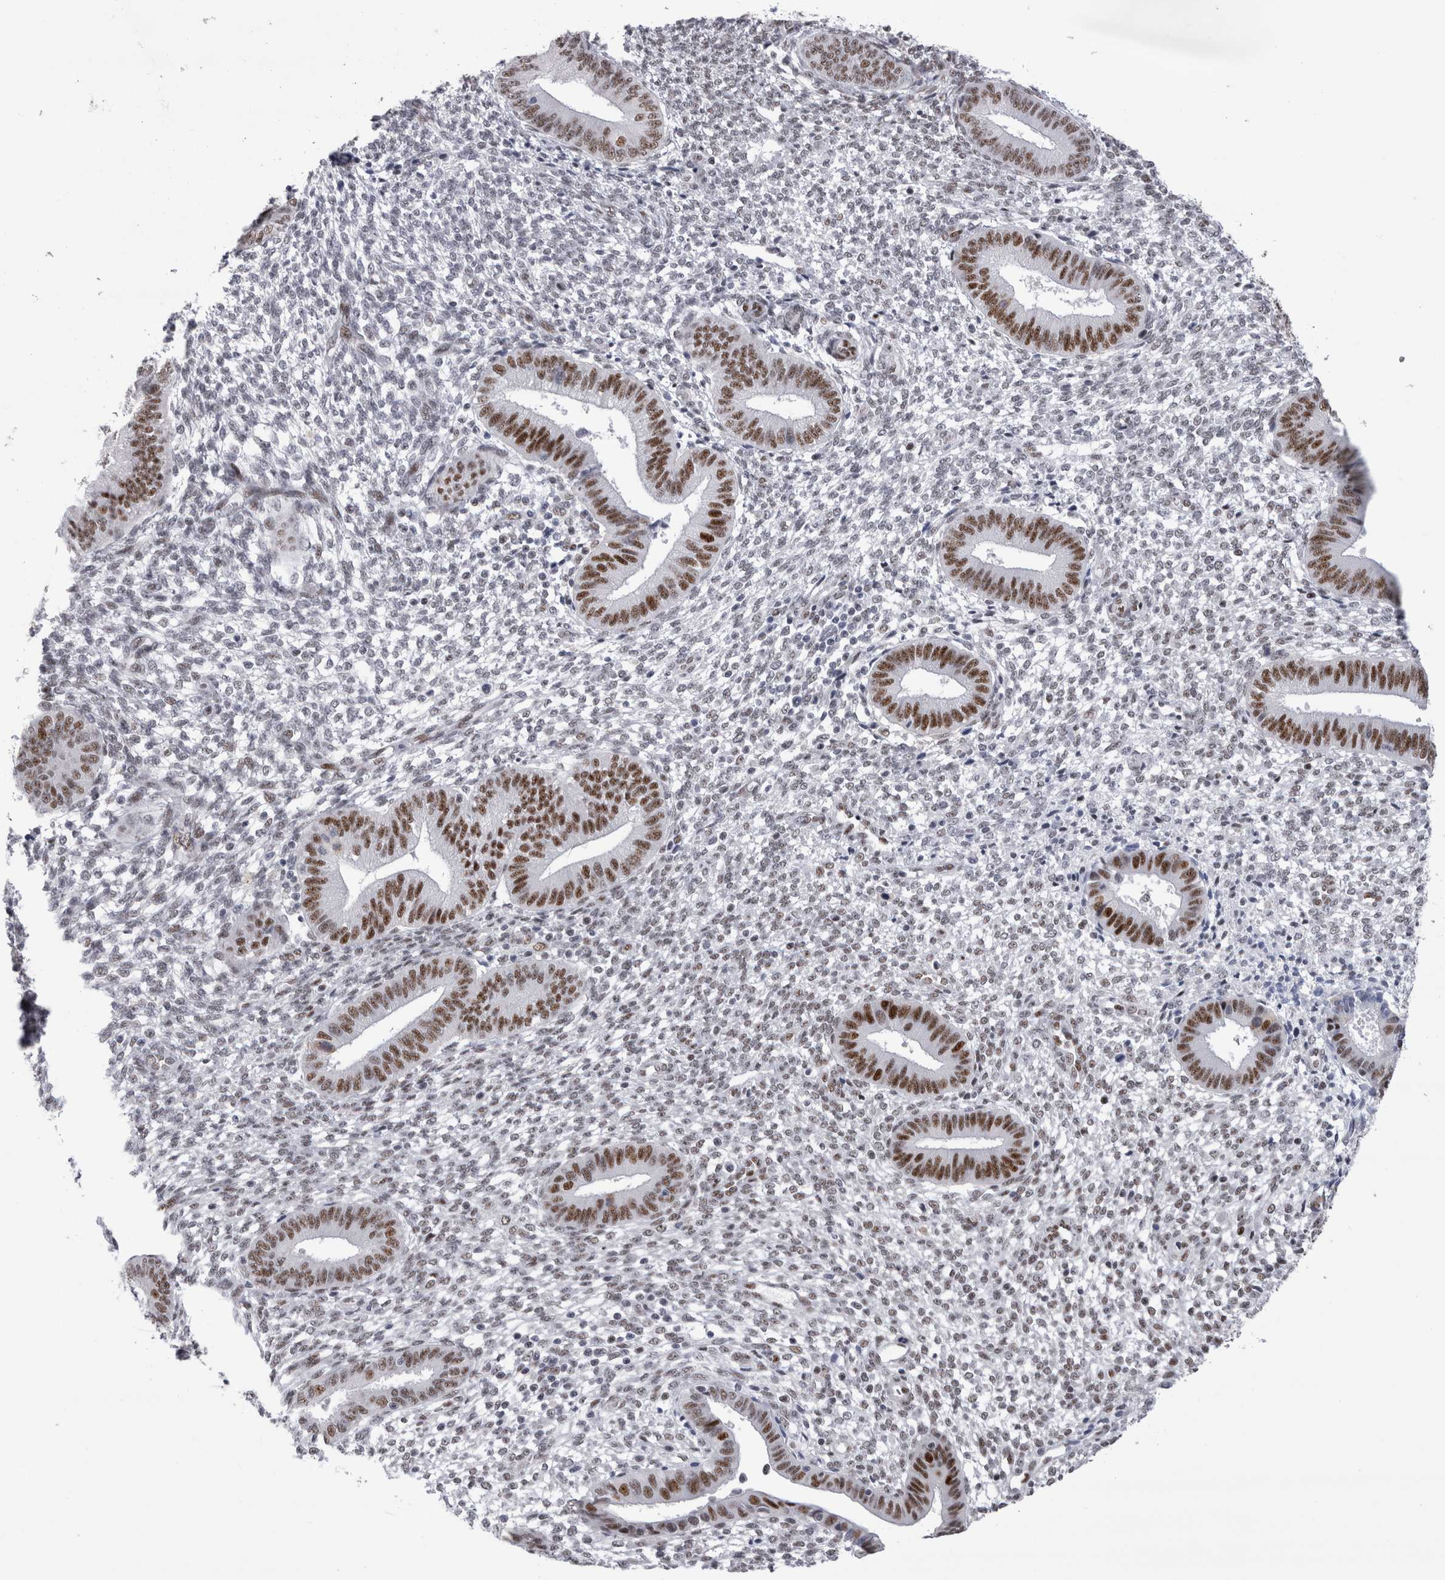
{"staining": {"intensity": "strong", "quantity": "25%-75%", "location": "nuclear"}, "tissue": "endometrium", "cell_type": "Cells in endometrial stroma", "image_type": "normal", "snomed": [{"axis": "morphology", "description": "Normal tissue, NOS"}, {"axis": "topography", "description": "Endometrium"}], "caption": "About 25%-75% of cells in endometrial stroma in benign human endometrium show strong nuclear protein expression as visualized by brown immunohistochemical staining.", "gene": "RBM6", "patient": {"sex": "female", "age": 46}}